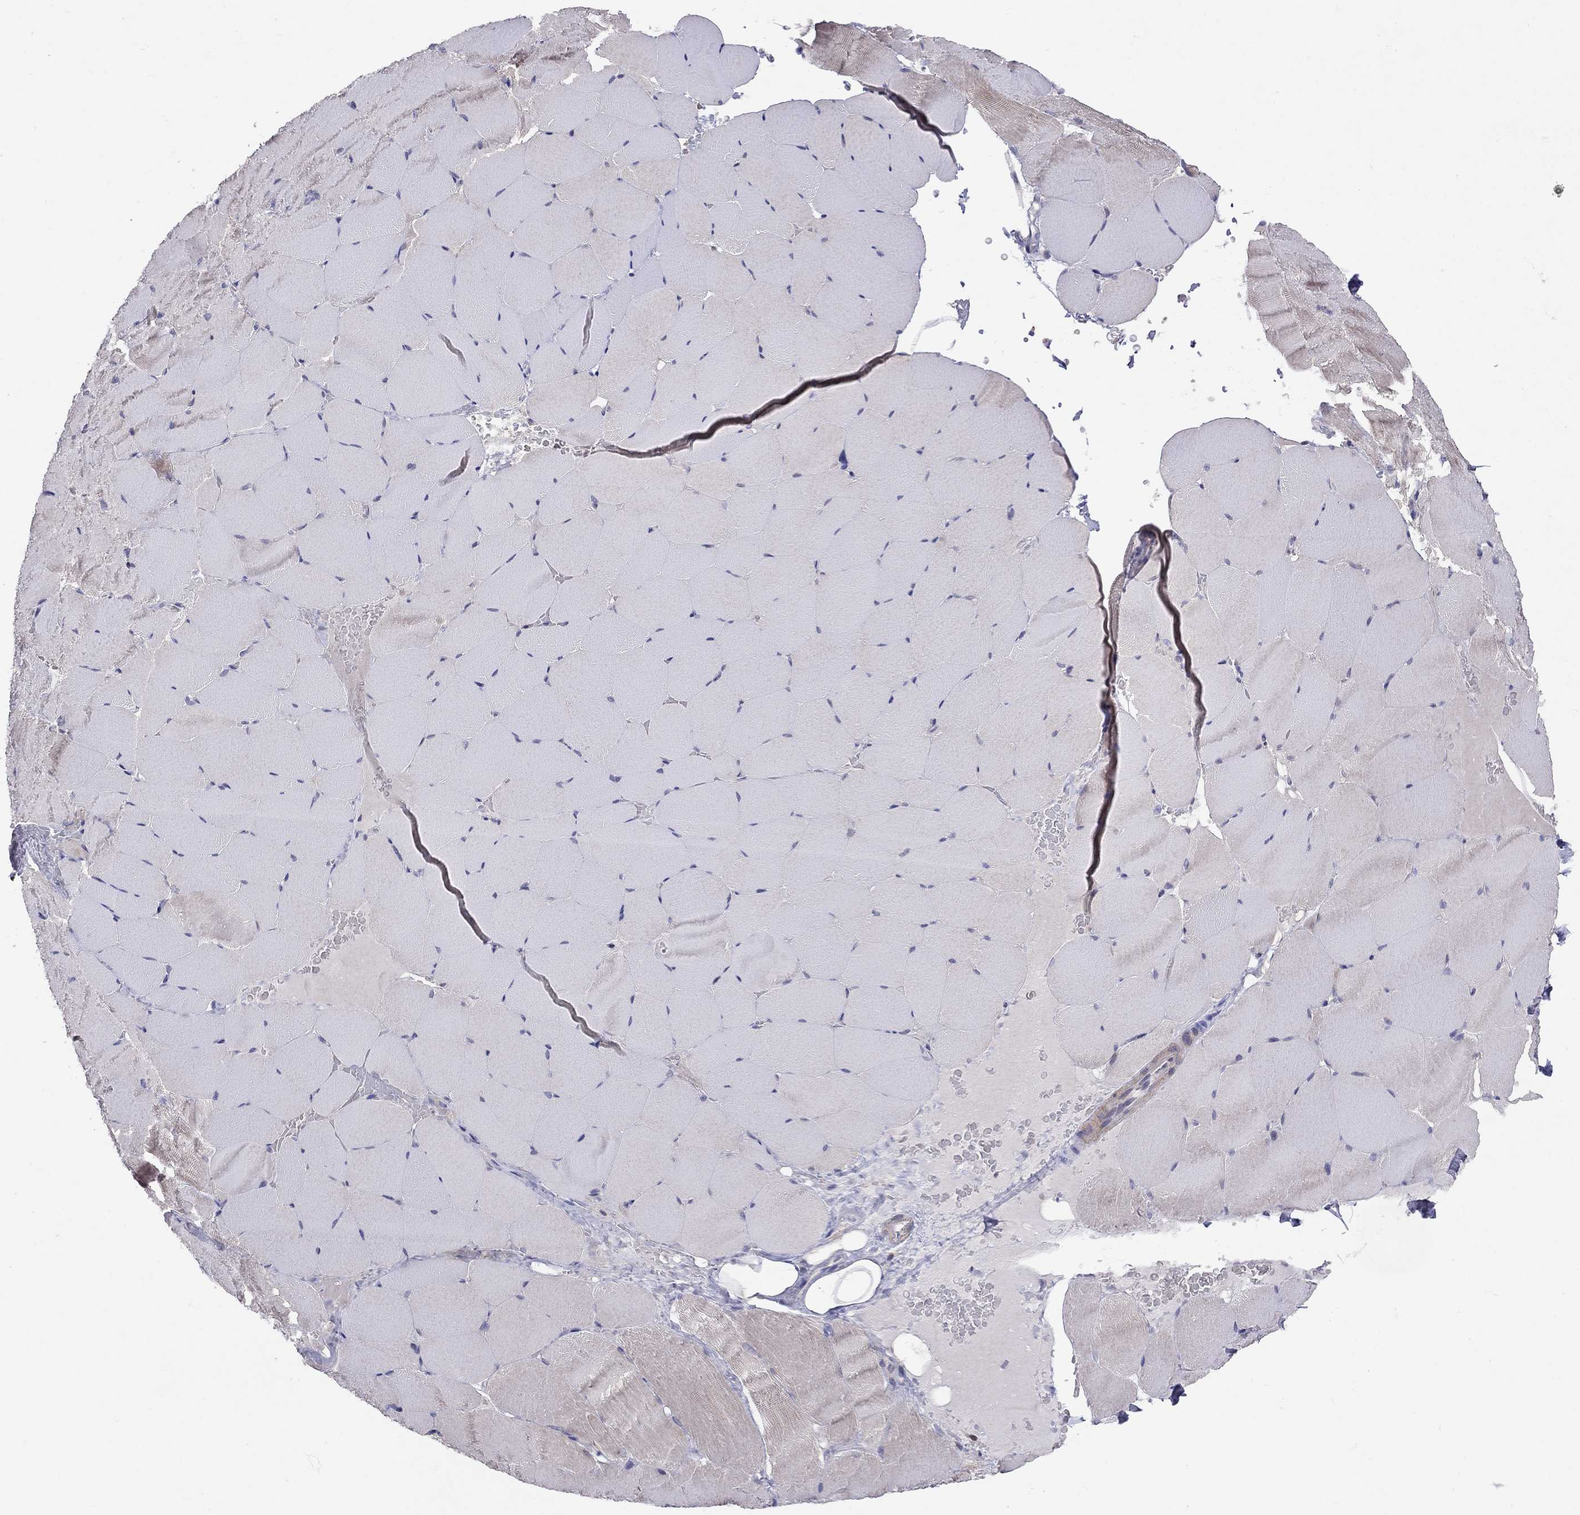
{"staining": {"intensity": "negative", "quantity": "none", "location": "none"}, "tissue": "skeletal muscle", "cell_type": "Myocytes", "image_type": "normal", "snomed": [{"axis": "morphology", "description": "Normal tissue, NOS"}, {"axis": "topography", "description": "Skeletal muscle"}], "caption": "Myocytes show no significant protein expression in unremarkable skeletal muscle.", "gene": "SYTL2", "patient": {"sex": "female", "age": 37}}